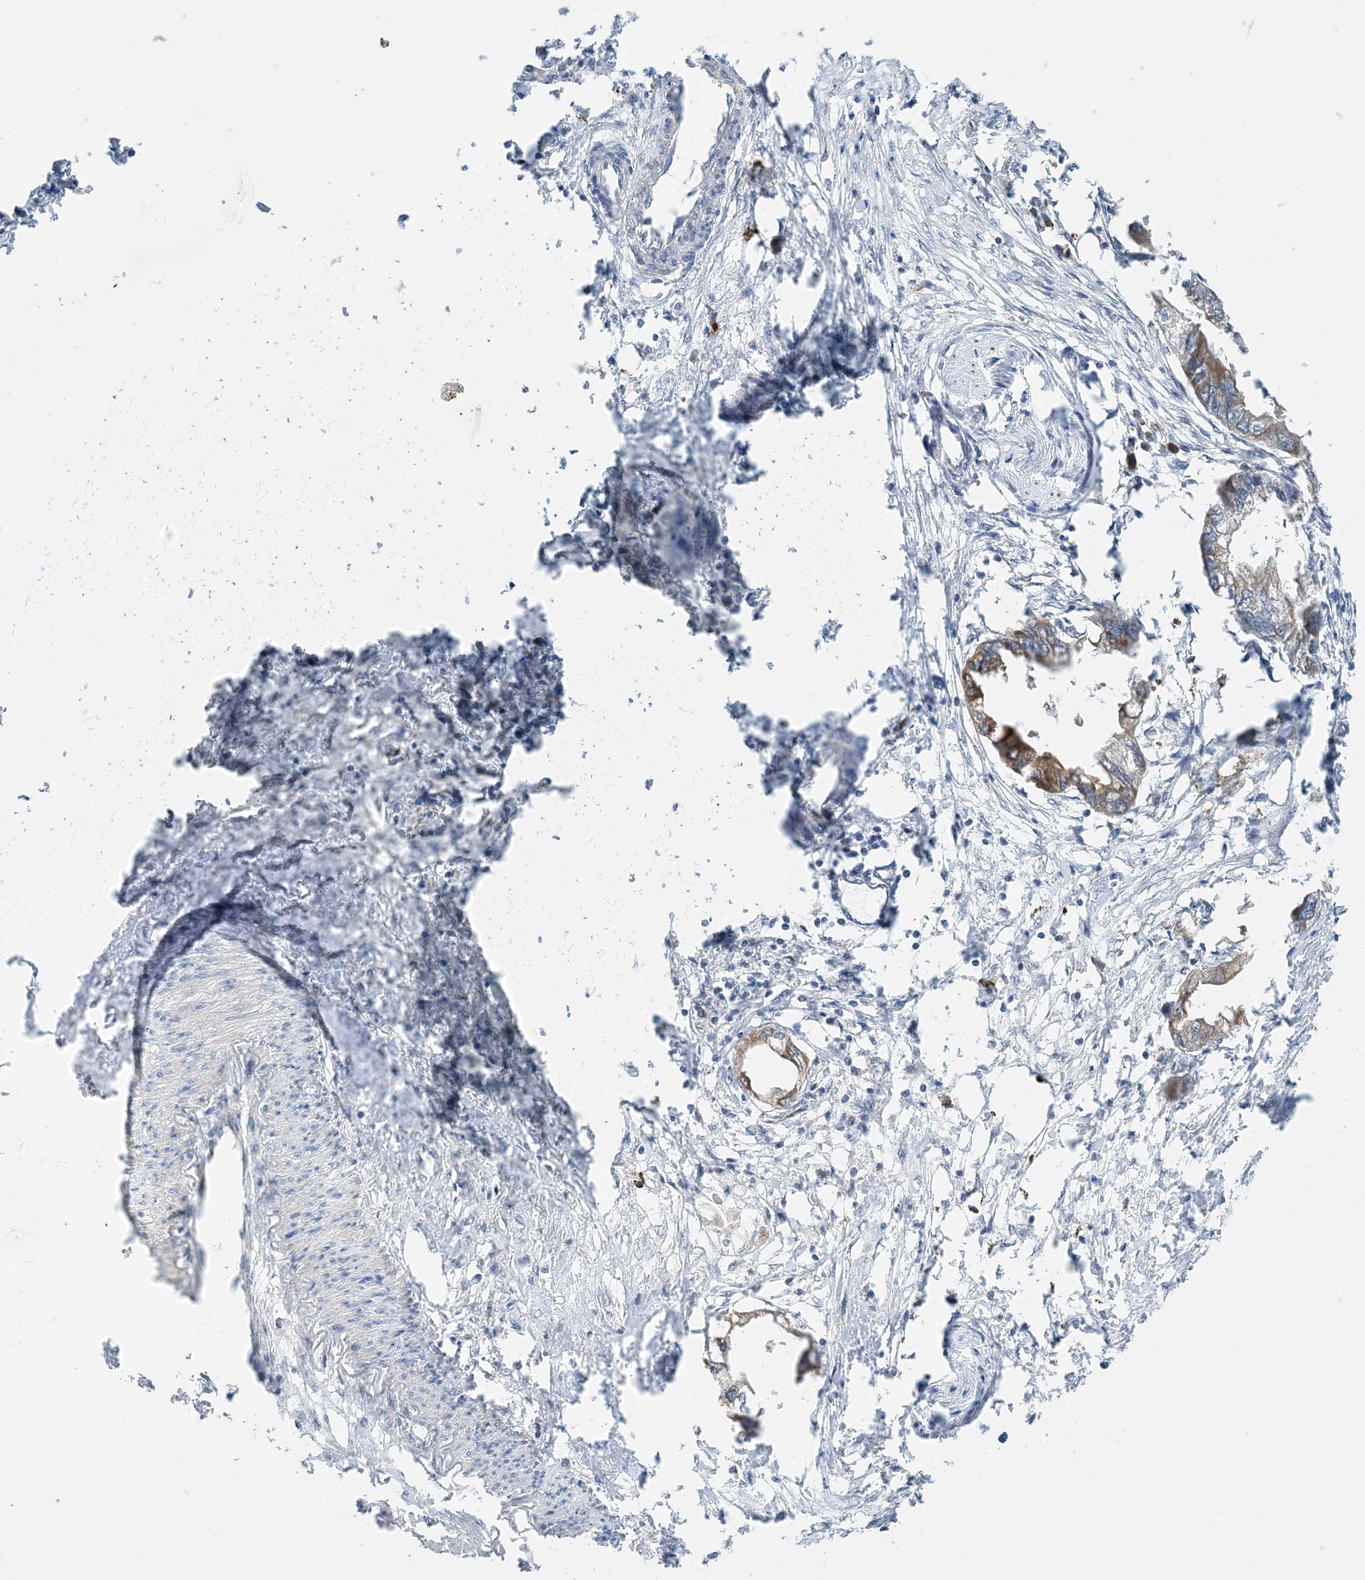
{"staining": {"intensity": "moderate", "quantity": ">75%", "location": "cytoplasmic/membranous"}, "tissue": "endometrial cancer", "cell_type": "Tumor cells", "image_type": "cancer", "snomed": [{"axis": "morphology", "description": "Adenocarcinoma, NOS"}, {"axis": "morphology", "description": "Adenocarcinoma, metastatic, NOS"}, {"axis": "topography", "description": "Adipose tissue"}, {"axis": "topography", "description": "Endometrium"}], "caption": "Brown immunohistochemical staining in adenocarcinoma (endometrial) reveals moderate cytoplasmic/membranous staining in approximately >75% of tumor cells.", "gene": "PHOSPHO2", "patient": {"sex": "female", "age": 67}}